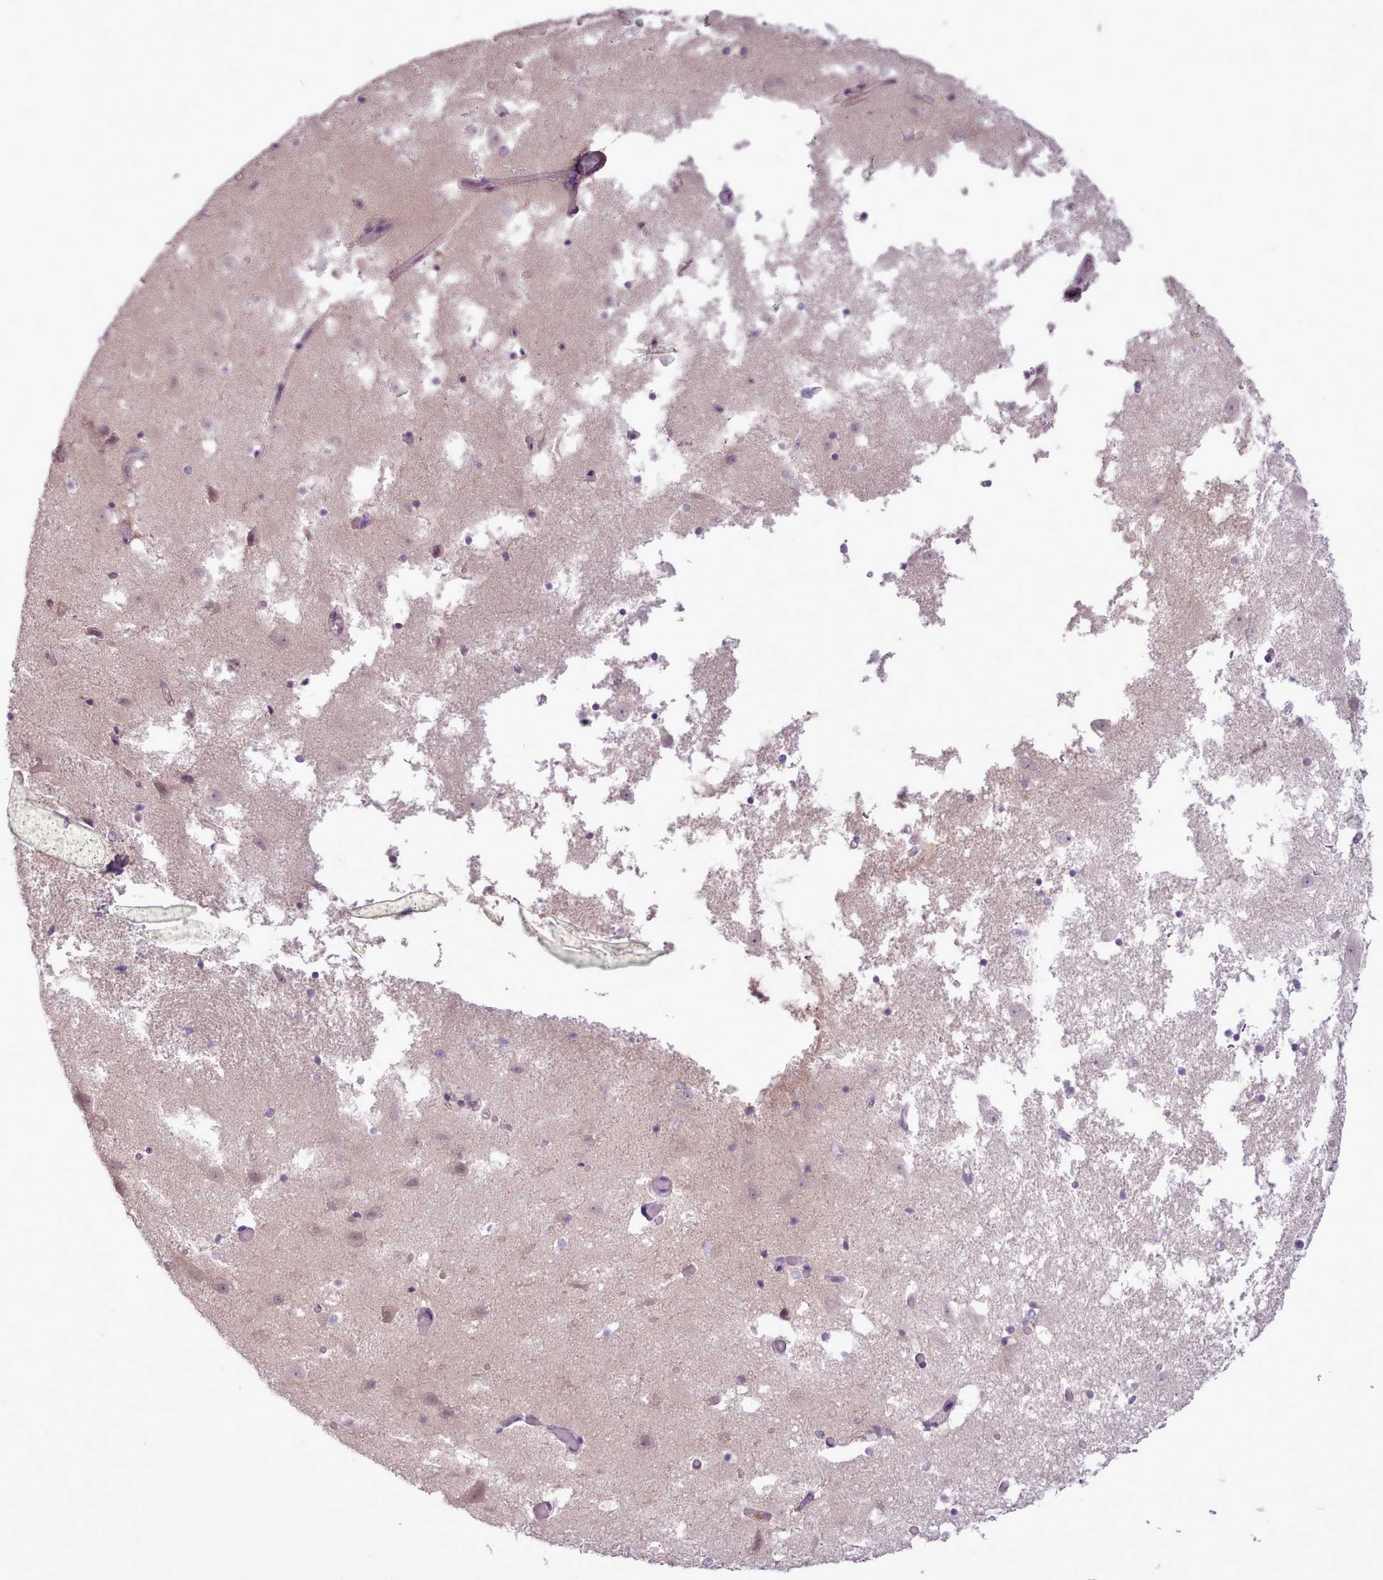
{"staining": {"intensity": "negative", "quantity": "none", "location": "none"}, "tissue": "hippocampus", "cell_type": "Glial cells", "image_type": "normal", "snomed": [{"axis": "morphology", "description": "Normal tissue, NOS"}, {"axis": "topography", "description": "Hippocampus"}], "caption": "Immunohistochemistry of unremarkable hippocampus displays no expression in glial cells. (DAB IHC, high magnification).", "gene": "NMRK1", "patient": {"sex": "female", "age": 52}}